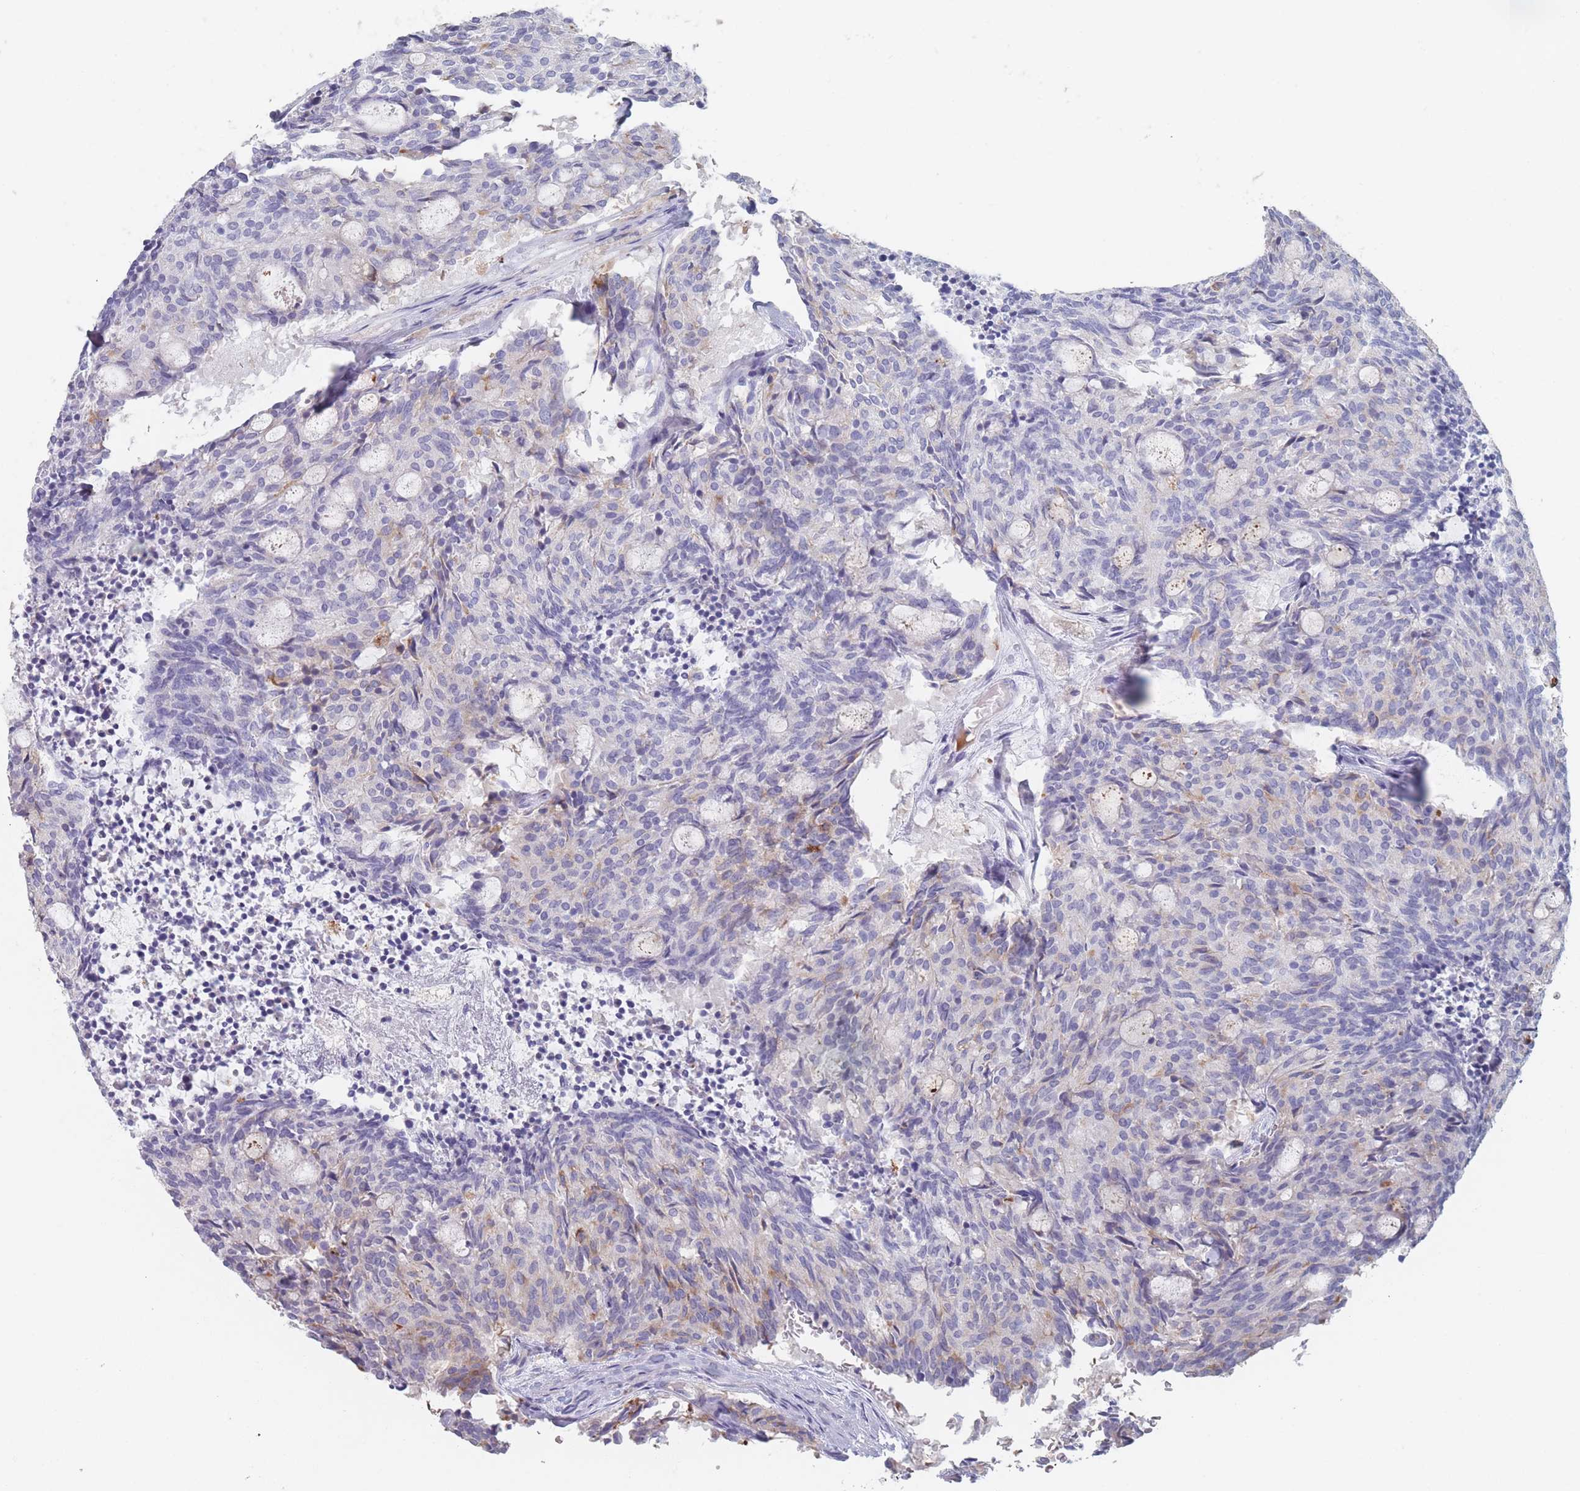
{"staining": {"intensity": "negative", "quantity": "none", "location": "none"}, "tissue": "carcinoid", "cell_type": "Tumor cells", "image_type": "cancer", "snomed": [{"axis": "morphology", "description": "Carcinoid, malignant, NOS"}, {"axis": "topography", "description": "Pancreas"}], "caption": "This is a photomicrograph of immunohistochemistry staining of carcinoid, which shows no expression in tumor cells.", "gene": "ATP1A3", "patient": {"sex": "female", "age": 54}}